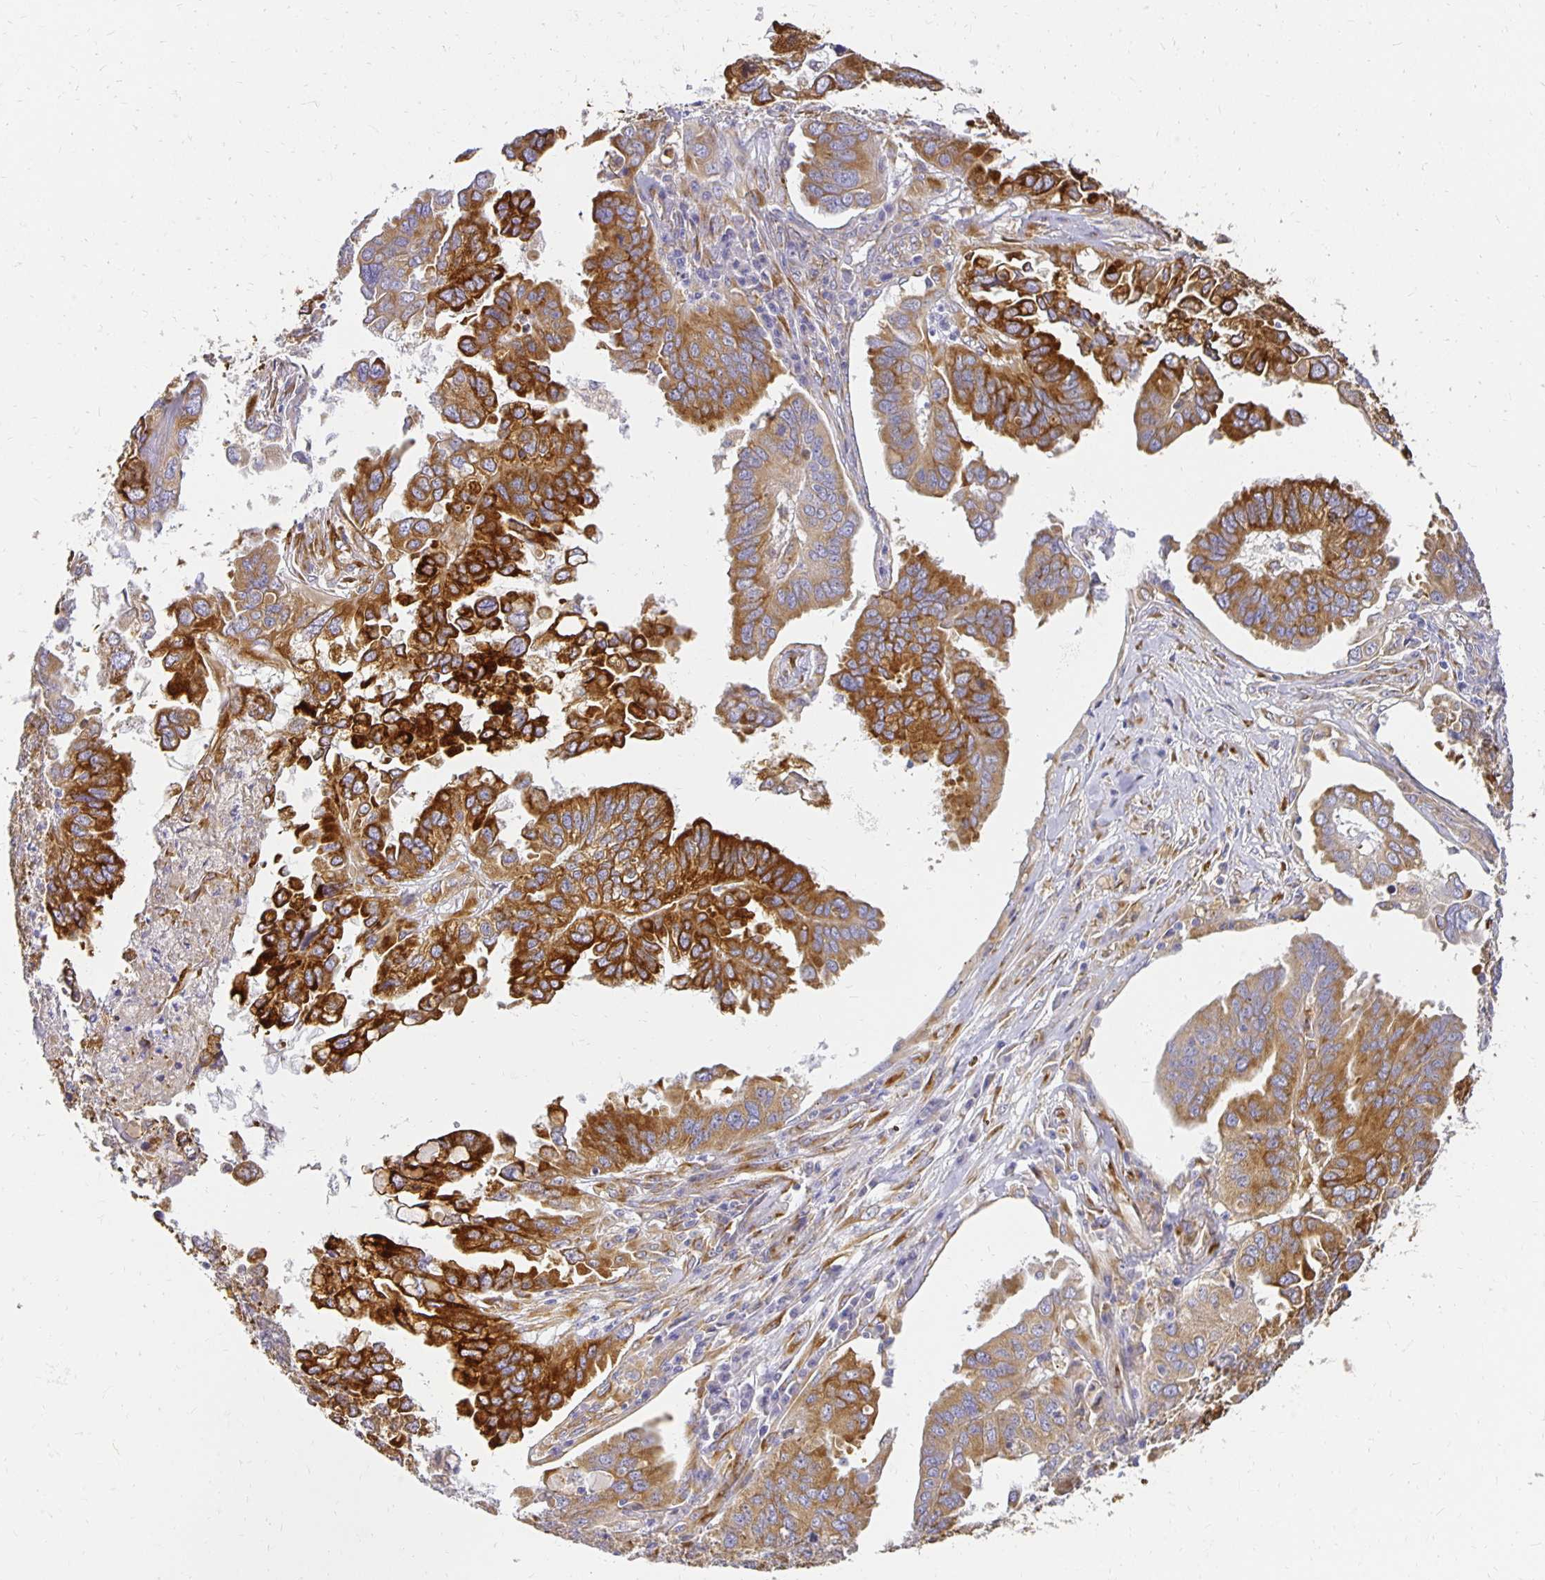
{"staining": {"intensity": "strong", "quantity": "25%-75%", "location": "cytoplasmic/membranous"}, "tissue": "ovarian cancer", "cell_type": "Tumor cells", "image_type": "cancer", "snomed": [{"axis": "morphology", "description": "Cystadenocarcinoma, serous, NOS"}, {"axis": "topography", "description": "Ovary"}], "caption": "Immunohistochemical staining of ovarian cancer displays strong cytoplasmic/membranous protein positivity in about 25%-75% of tumor cells.", "gene": "PLOD1", "patient": {"sex": "female", "age": 79}}